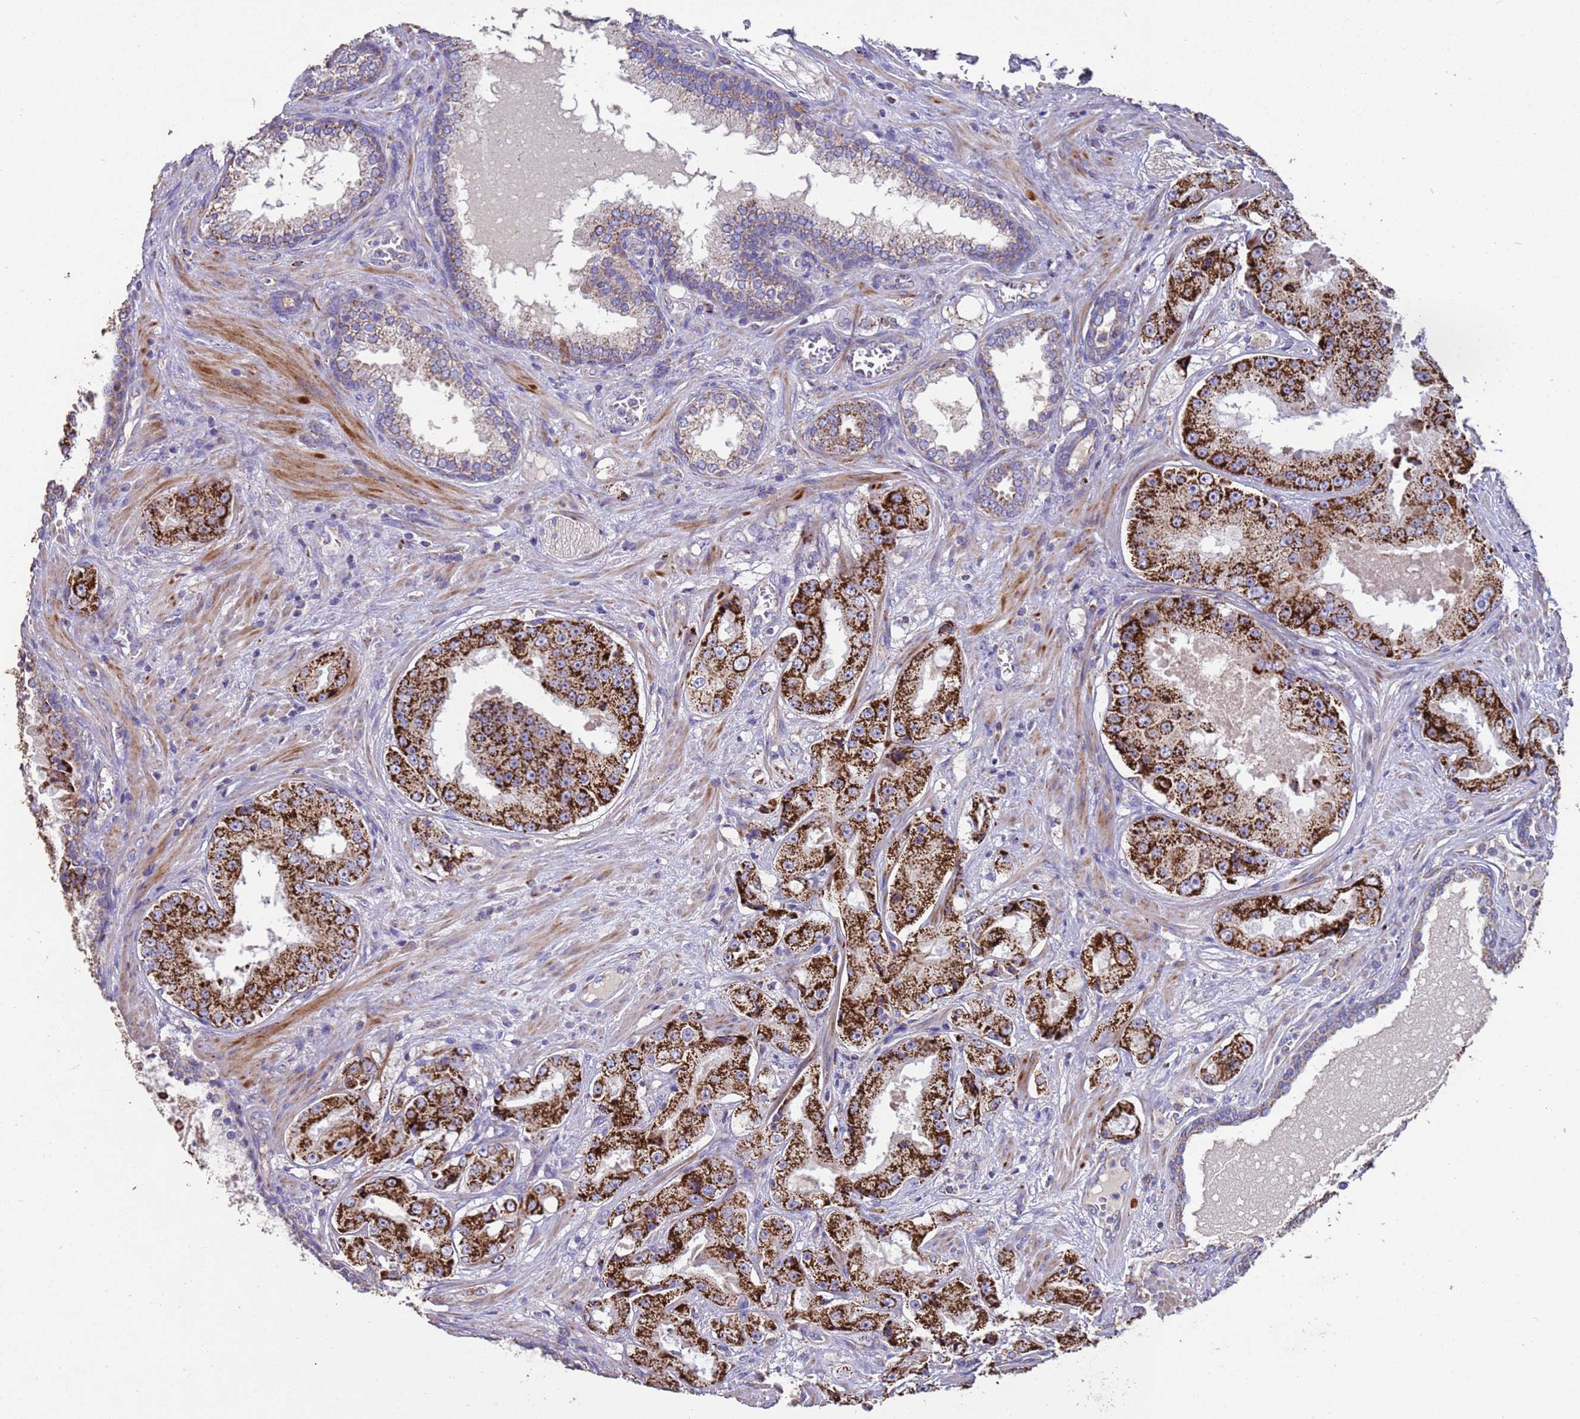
{"staining": {"intensity": "strong", "quantity": ">75%", "location": "cytoplasmic/membranous"}, "tissue": "prostate cancer", "cell_type": "Tumor cells", "image_type": "cancer", "snomed": [{"axis": "morphology", "description": "Adenocarcinoma, High grade"}, {"axis": "topography", "description": "Prostate"}], "caption": "Immunohistochemical staining of prostate cancer shows strong cytoplasmic/membranous protein positivity in about >75% of tumor cells.", "gene": "ZNFX1", "patient": {"sex": "male", "age": 73}}